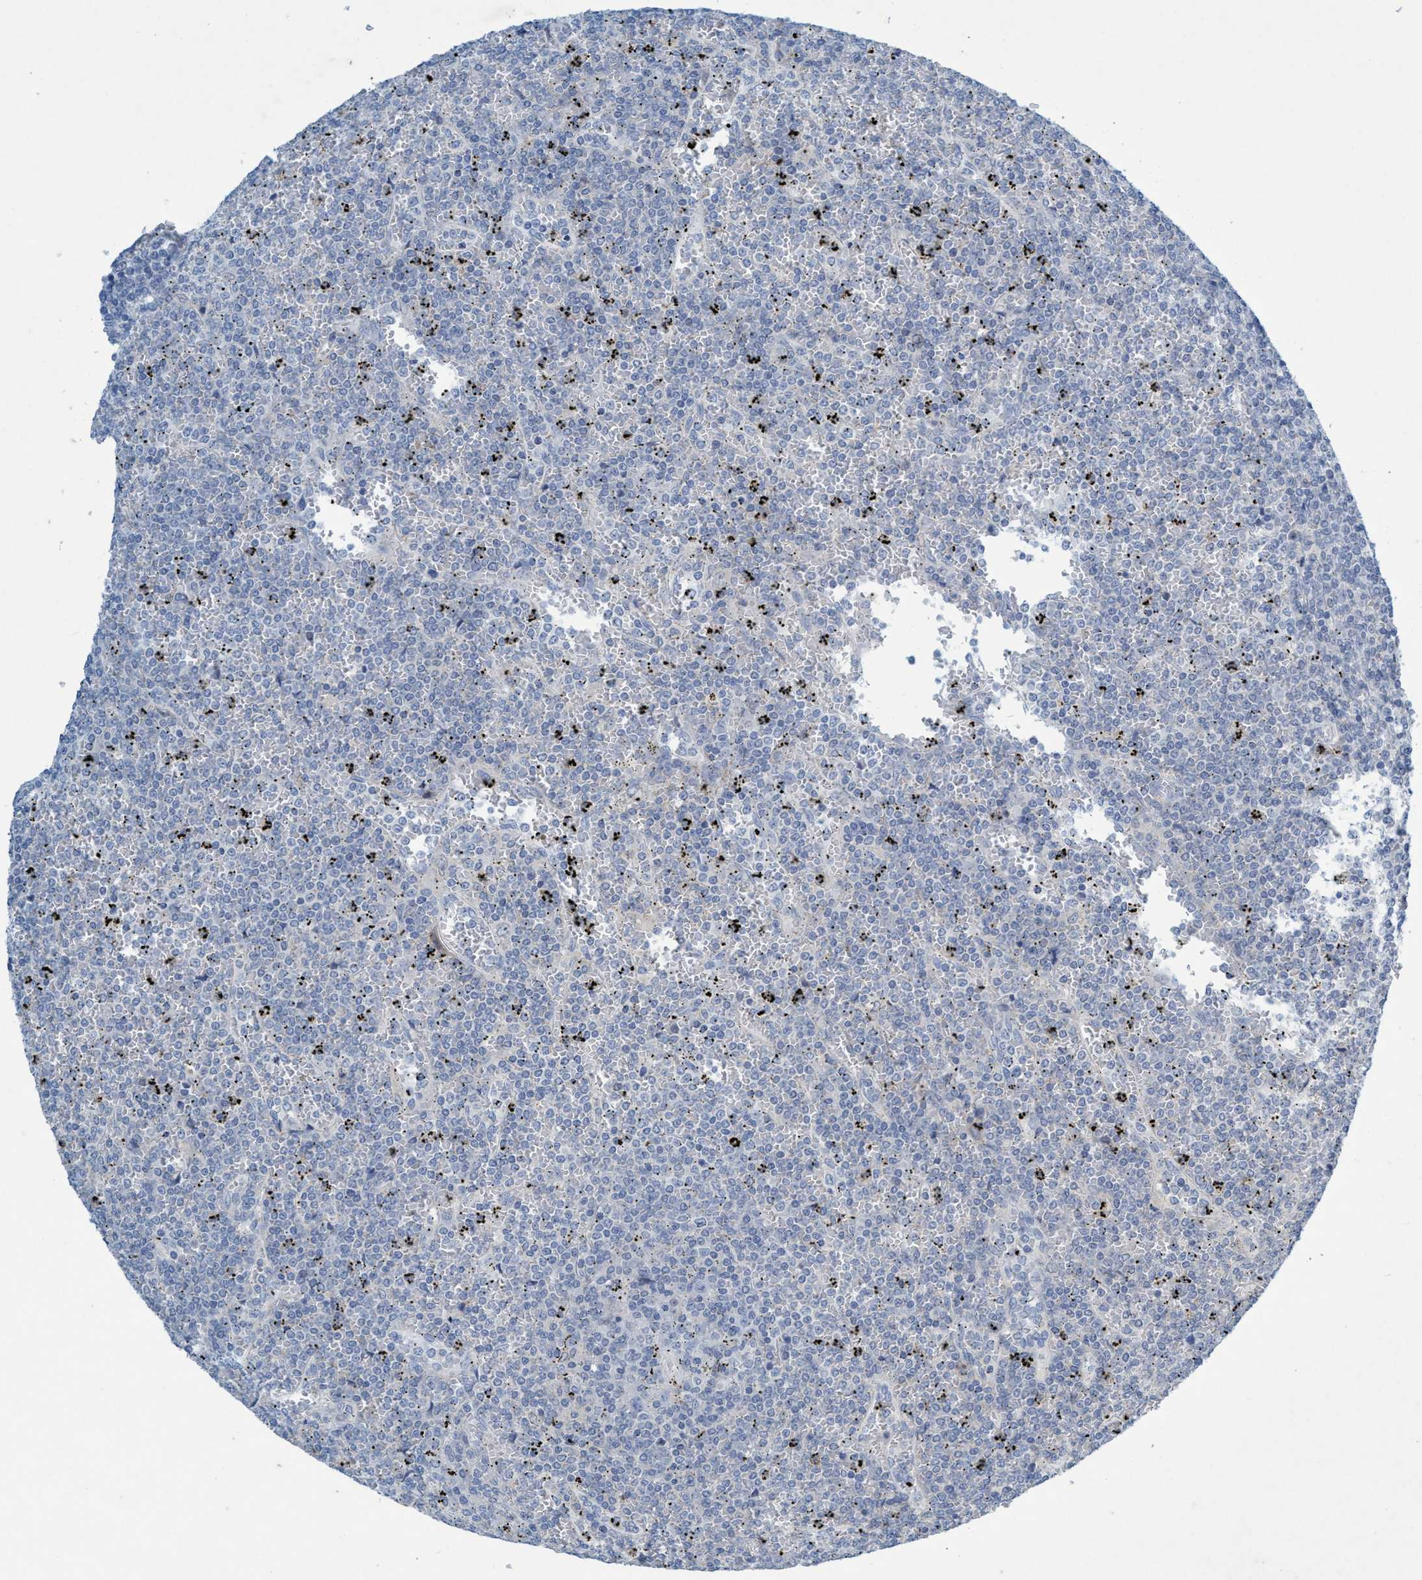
{"staining": {"intensity": "negative", "quantity": "none", "location": "none"}, "tissue": "lymphoma", "cell_type": "Tumor cells", "image_type": "cancer", "snomed": [{"axis": "morphology", "description": "Malignant lymphoma, non-Hodgkin's type, Low grade"}, {"axis": "topography", "description": "Spleen"}], "caption": "An immunohistochemistry (IHC) image of low-grade malignant lymphoma, non-Hodgkin's type is shown. There is no staining in tumor cells of low-grade malignant lymphoma, non-Hodgkin's type.", "gene": "RNF208", "patient": {"sex": "female", "age": 19}}